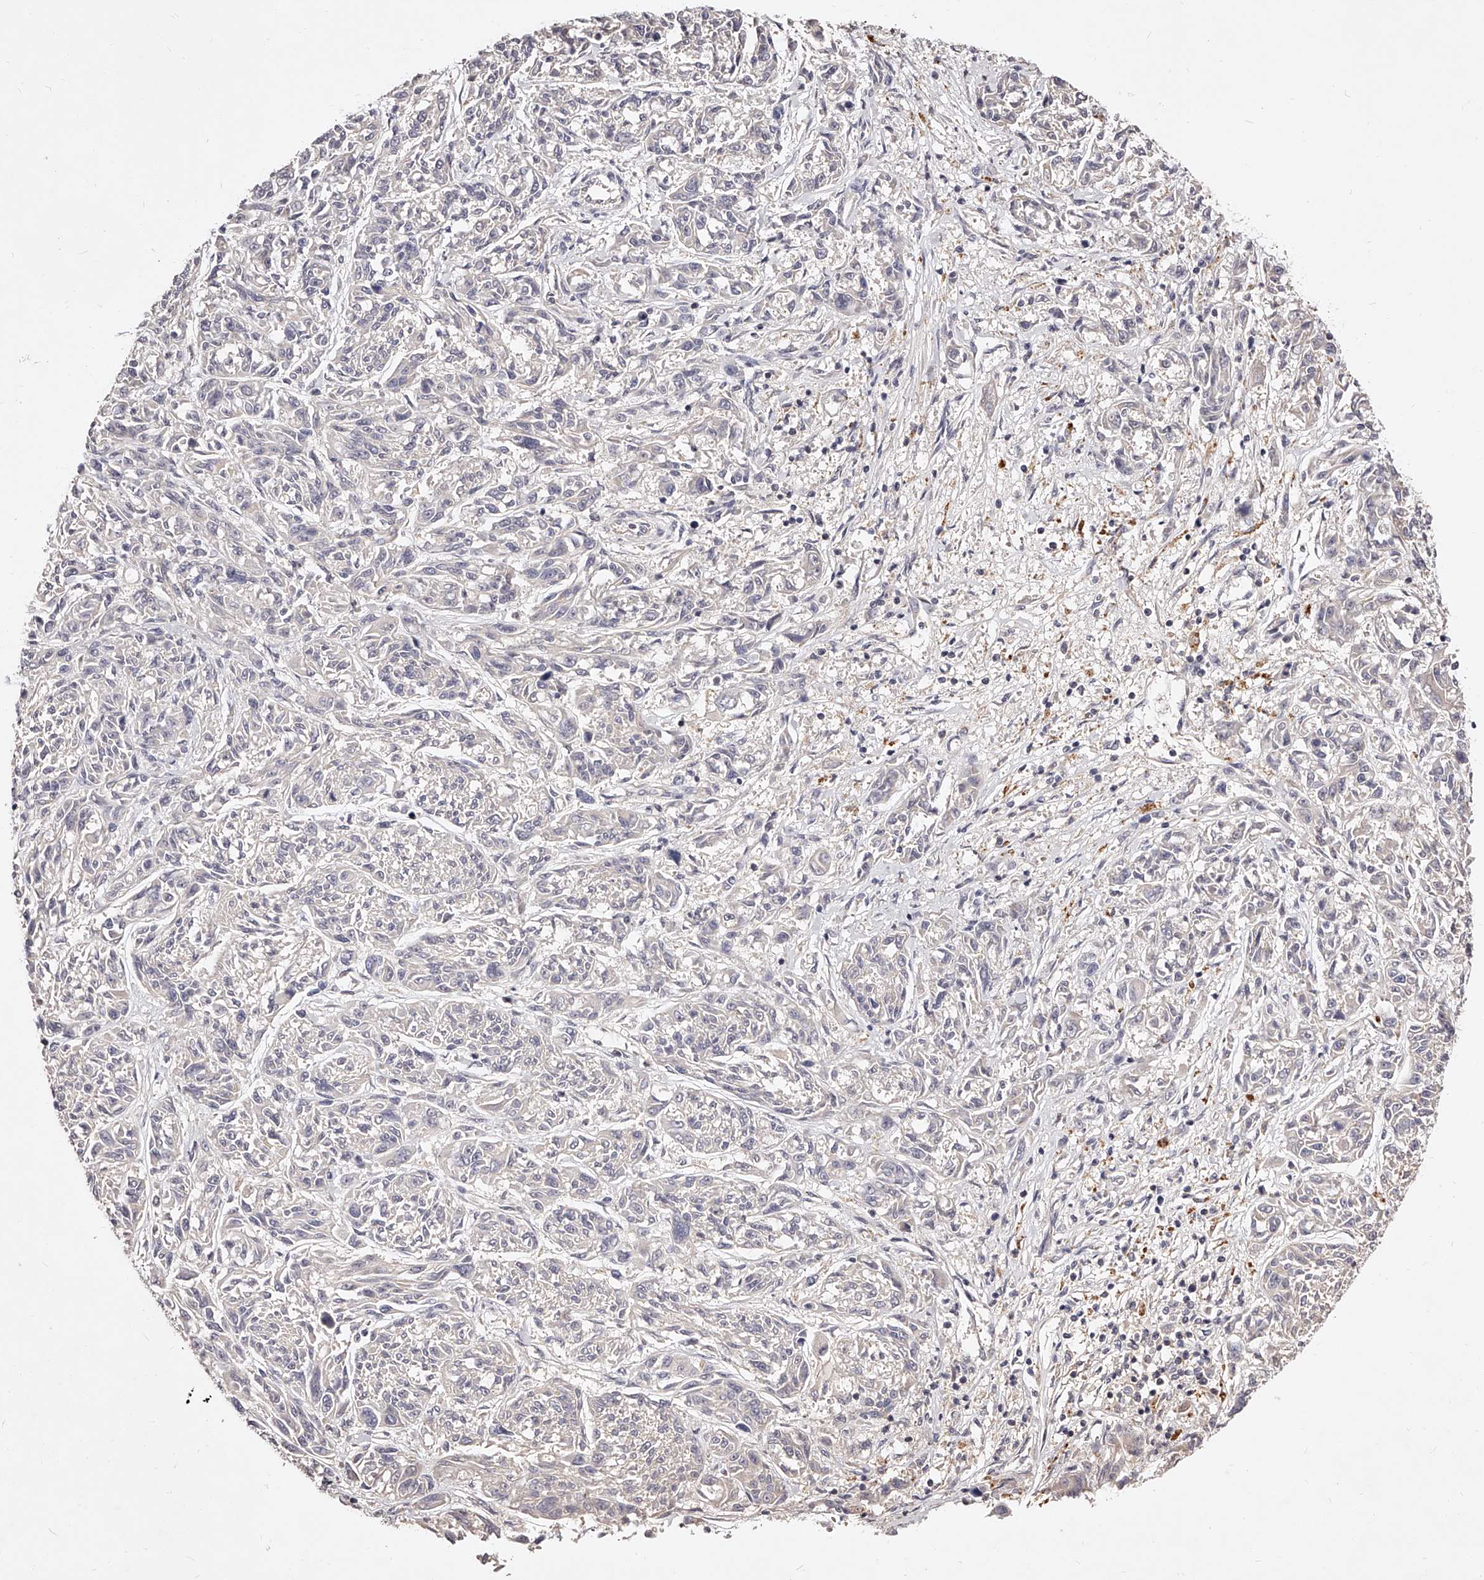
{"staining": {"intensity": "negative", "quantity": "none", "location": "none"}, "tissue": "melanoma", "cell_type": "Tumor cells", "image_type": "cancer", "snomed": [{"axis": "morphology", "description": "Malignant melanoma, NOS"}, {"axis": "topography", "description": "Skin"}], "caption": "This is an IHC micrograph of human malignant melanoma. There is no expression in tumor cells.", "gene": "PHACTR1", "patient": {"sex": "male", "age": 53}}